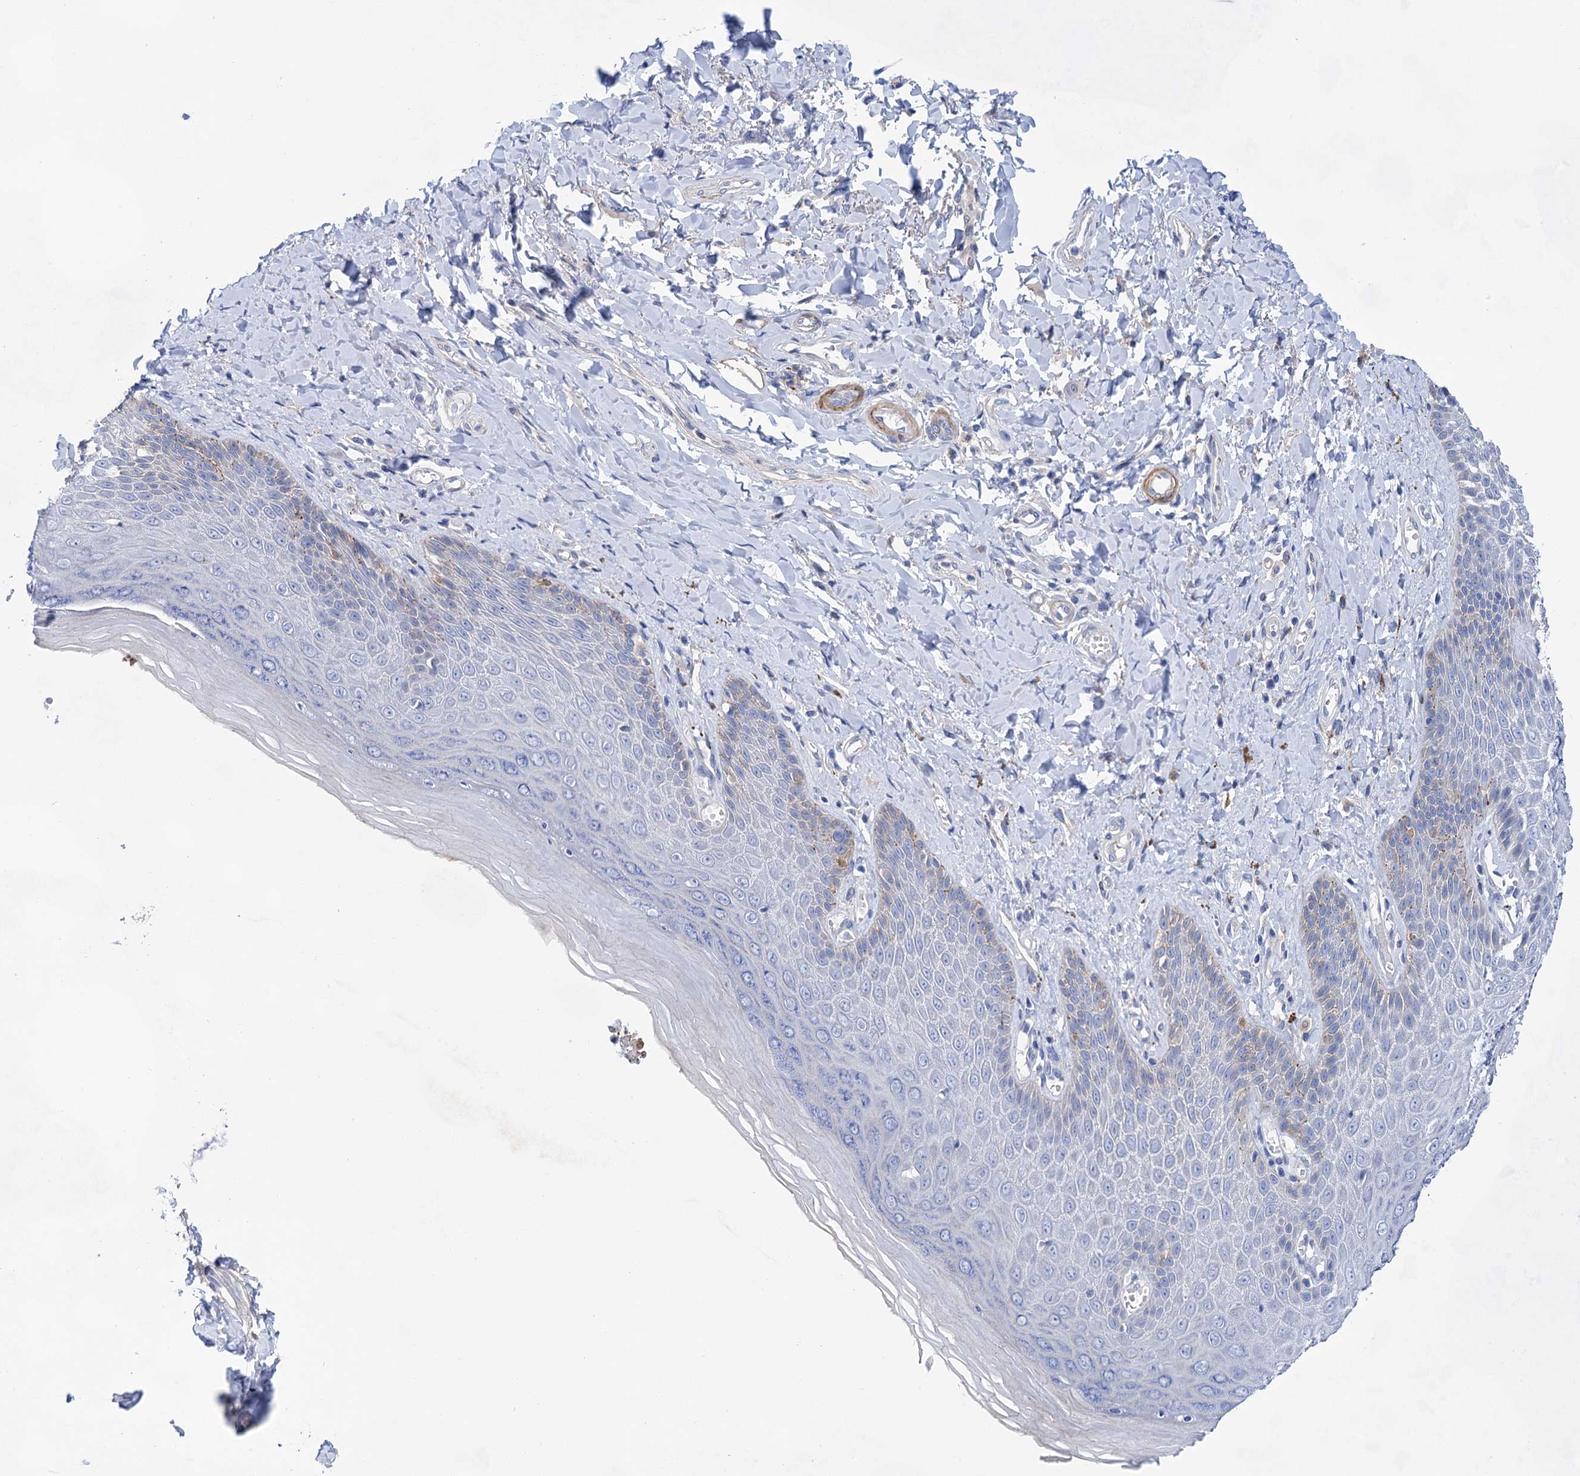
{"staining": {"intensity": "negative", "quantity": "none", "location": "none"}, "tissue": "skin", "cell_type": "Epidermal cells", "image_type": "normal", "snomed": [{"axis": "morphology", "description": "Normal tissue, NOS"}, {"axis": "topography", "description": "Anal"}], "caption": "This is an immunohistochemistry micrograph of benign human skin. There is no staining in epidermal cells.", "gene": "GPR155", "patient": {"sex": "male", "age": 78}}